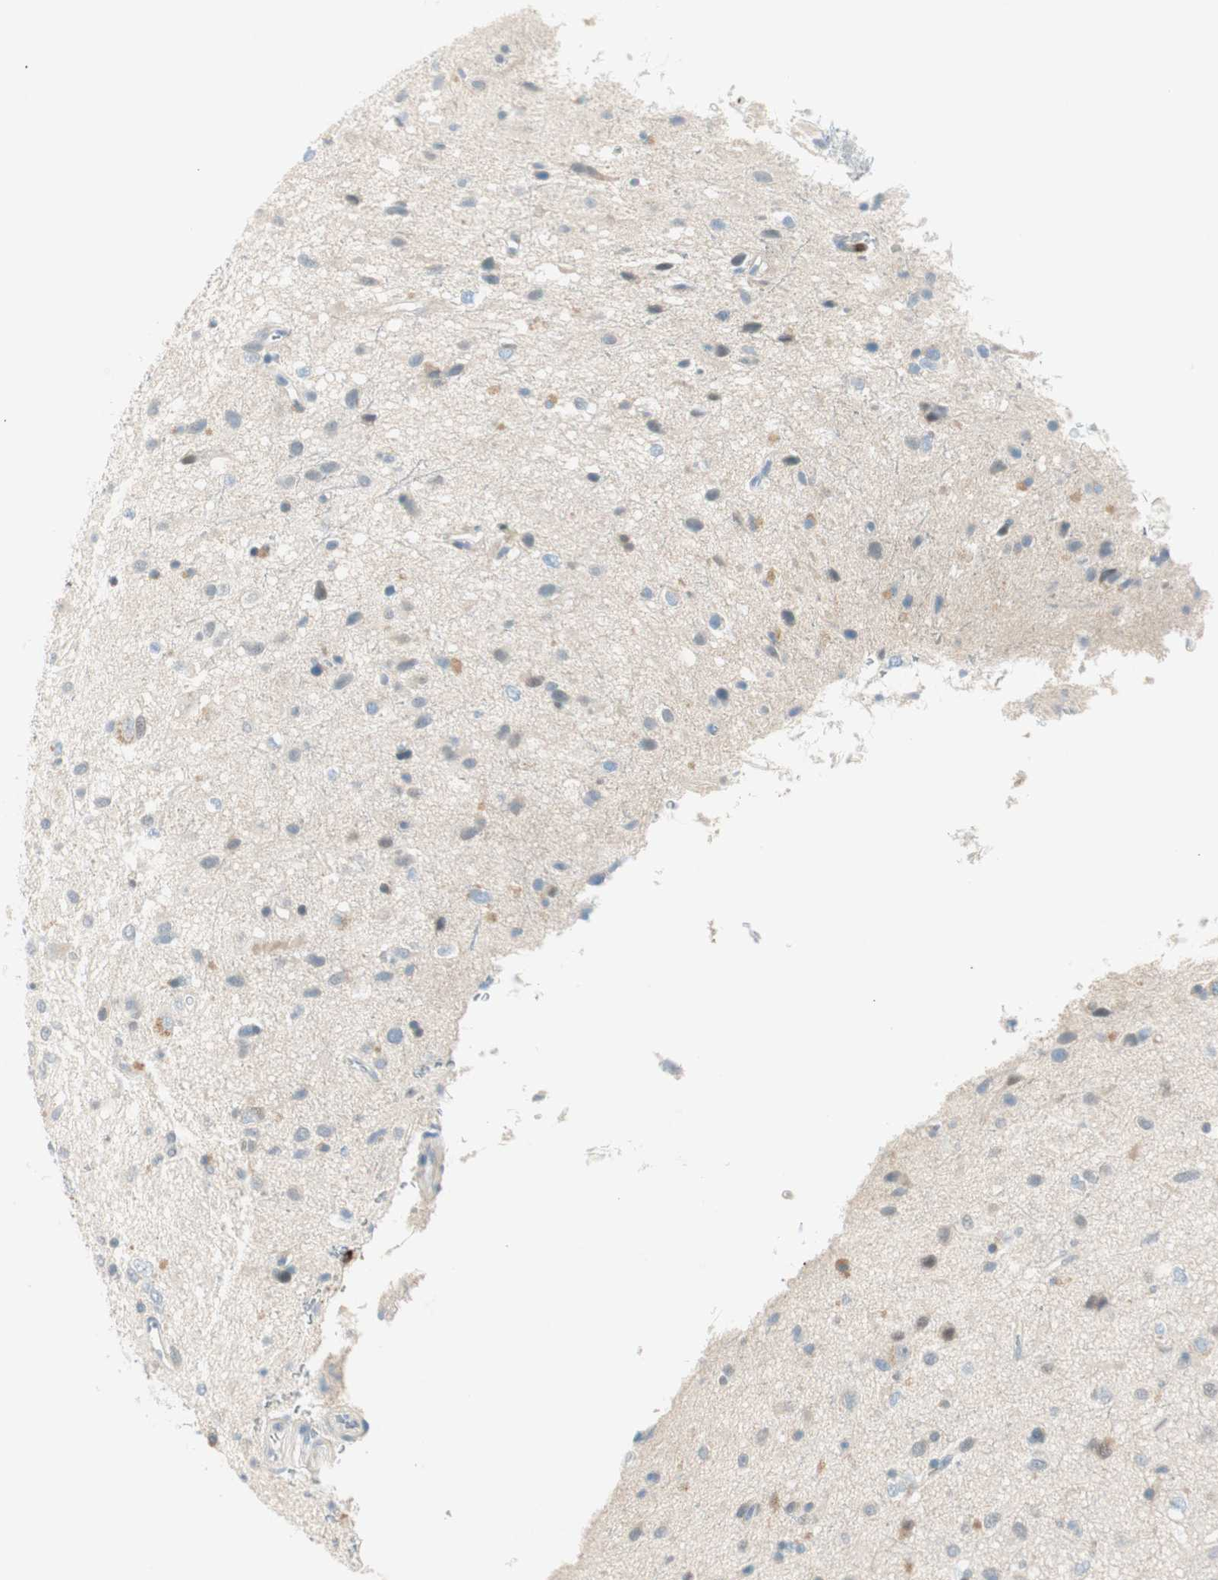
{"staining": {"intensity": "negative", "quantity": "none", "location": "none"}, "tissue": "glioma", "cell_type": "Tumor cells", "image_type": "cancer", "snomed": [{"axis": "morphology", "description": "Glioma, malignant, Low grade"}, {"axis": "topography", "description": "Brain"}], "caption": "Immunohistochemical staining of malignant low-grade glioma exhibits no significant staining in tumor cells.", "gene": "HPGD", "patient": {"sex": "male", "age": 77}}